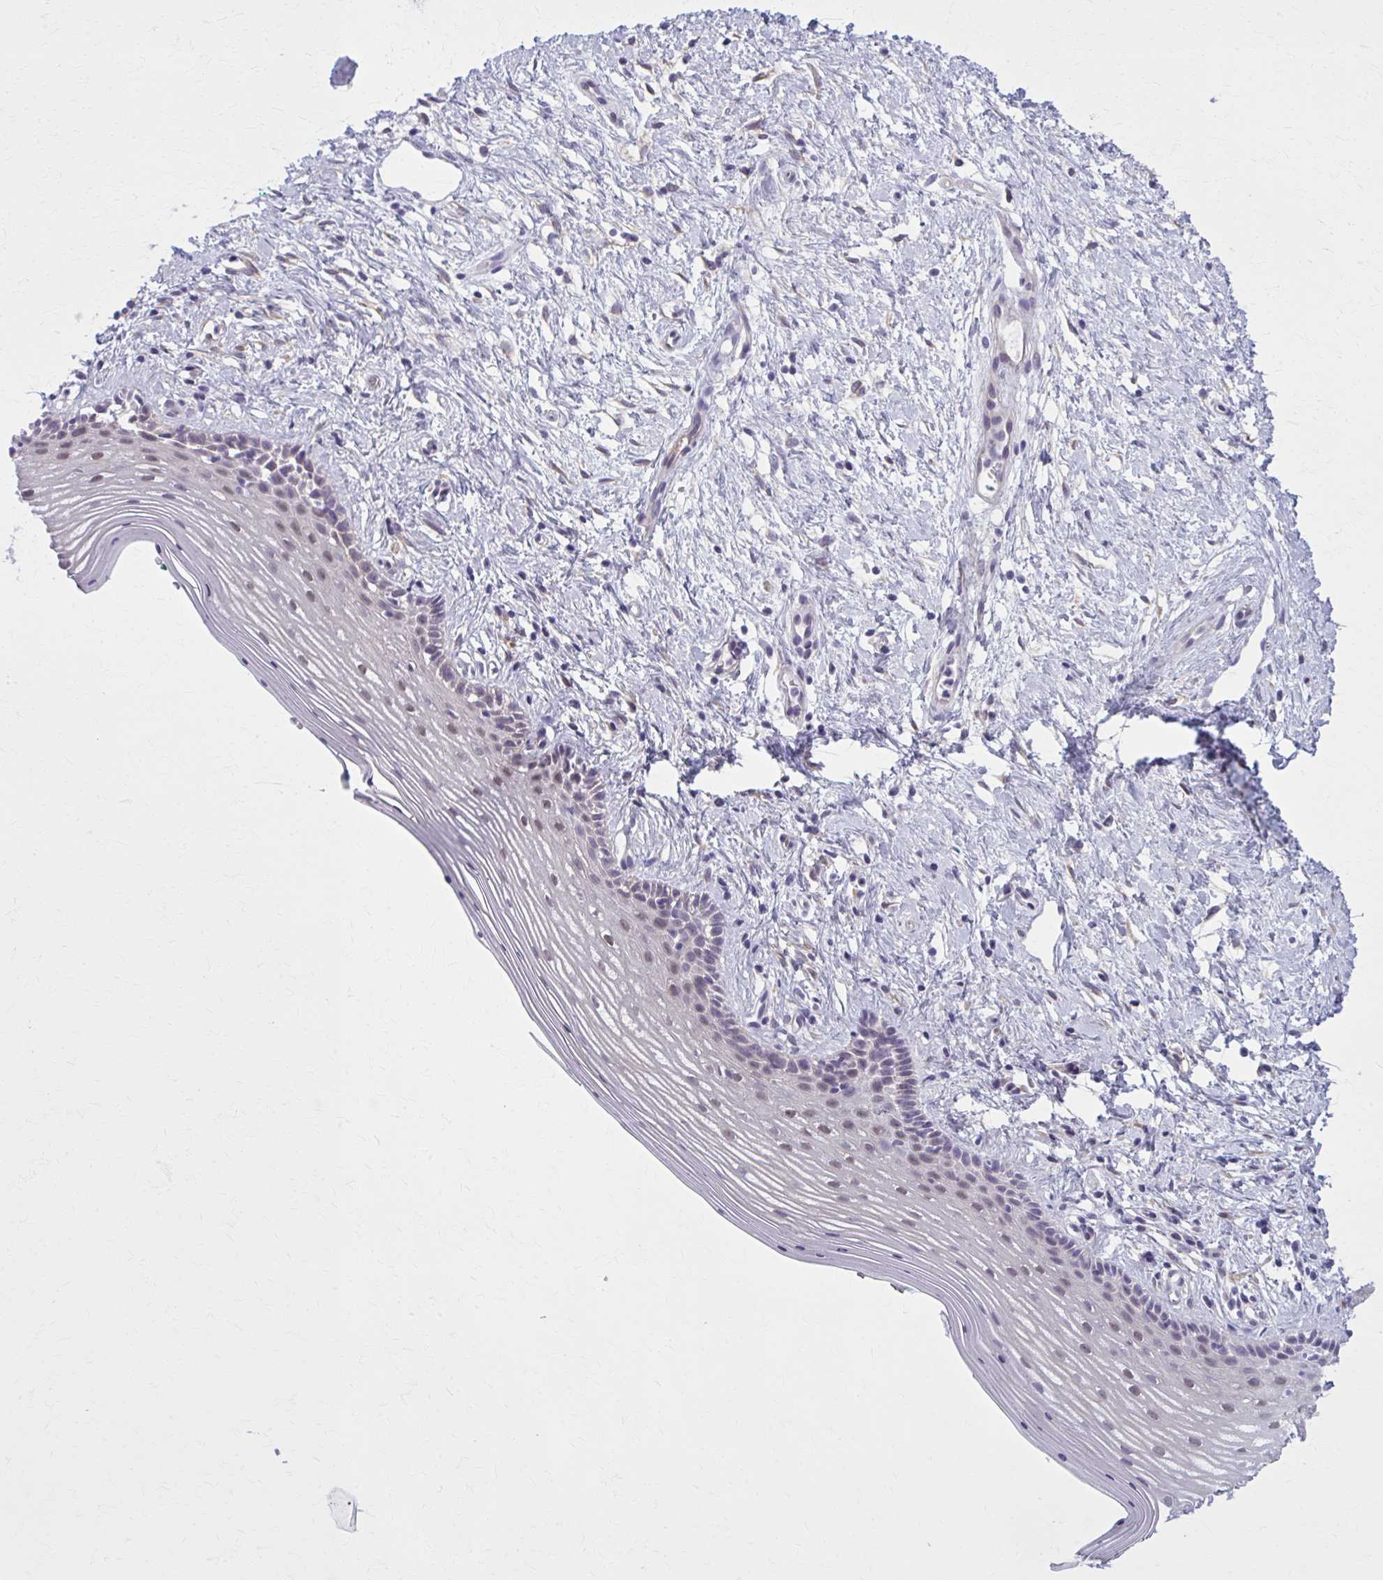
{"staining": {"intensity": "moderate", "quantity": "<25%", "location": "nuclear"}, "tissue": "vagina", "cell_type": "Squamous epithelial cells", "image_type": "normal", "snomed": [{"axis": "morphology", "description": "Normal tissue, NOS"}, {"axis": "topography", "description": "Vagina"}], "caption": "Immunohistochemistry (IHC) micrograph of unremarkable vagina stained for a protein (brown), which reveals low levels of moderate nuclear expression in approximately <25% of squamous epithelial cells.", "gene": "NUMBL", "patient": {"sex": "female", "age": 42}}